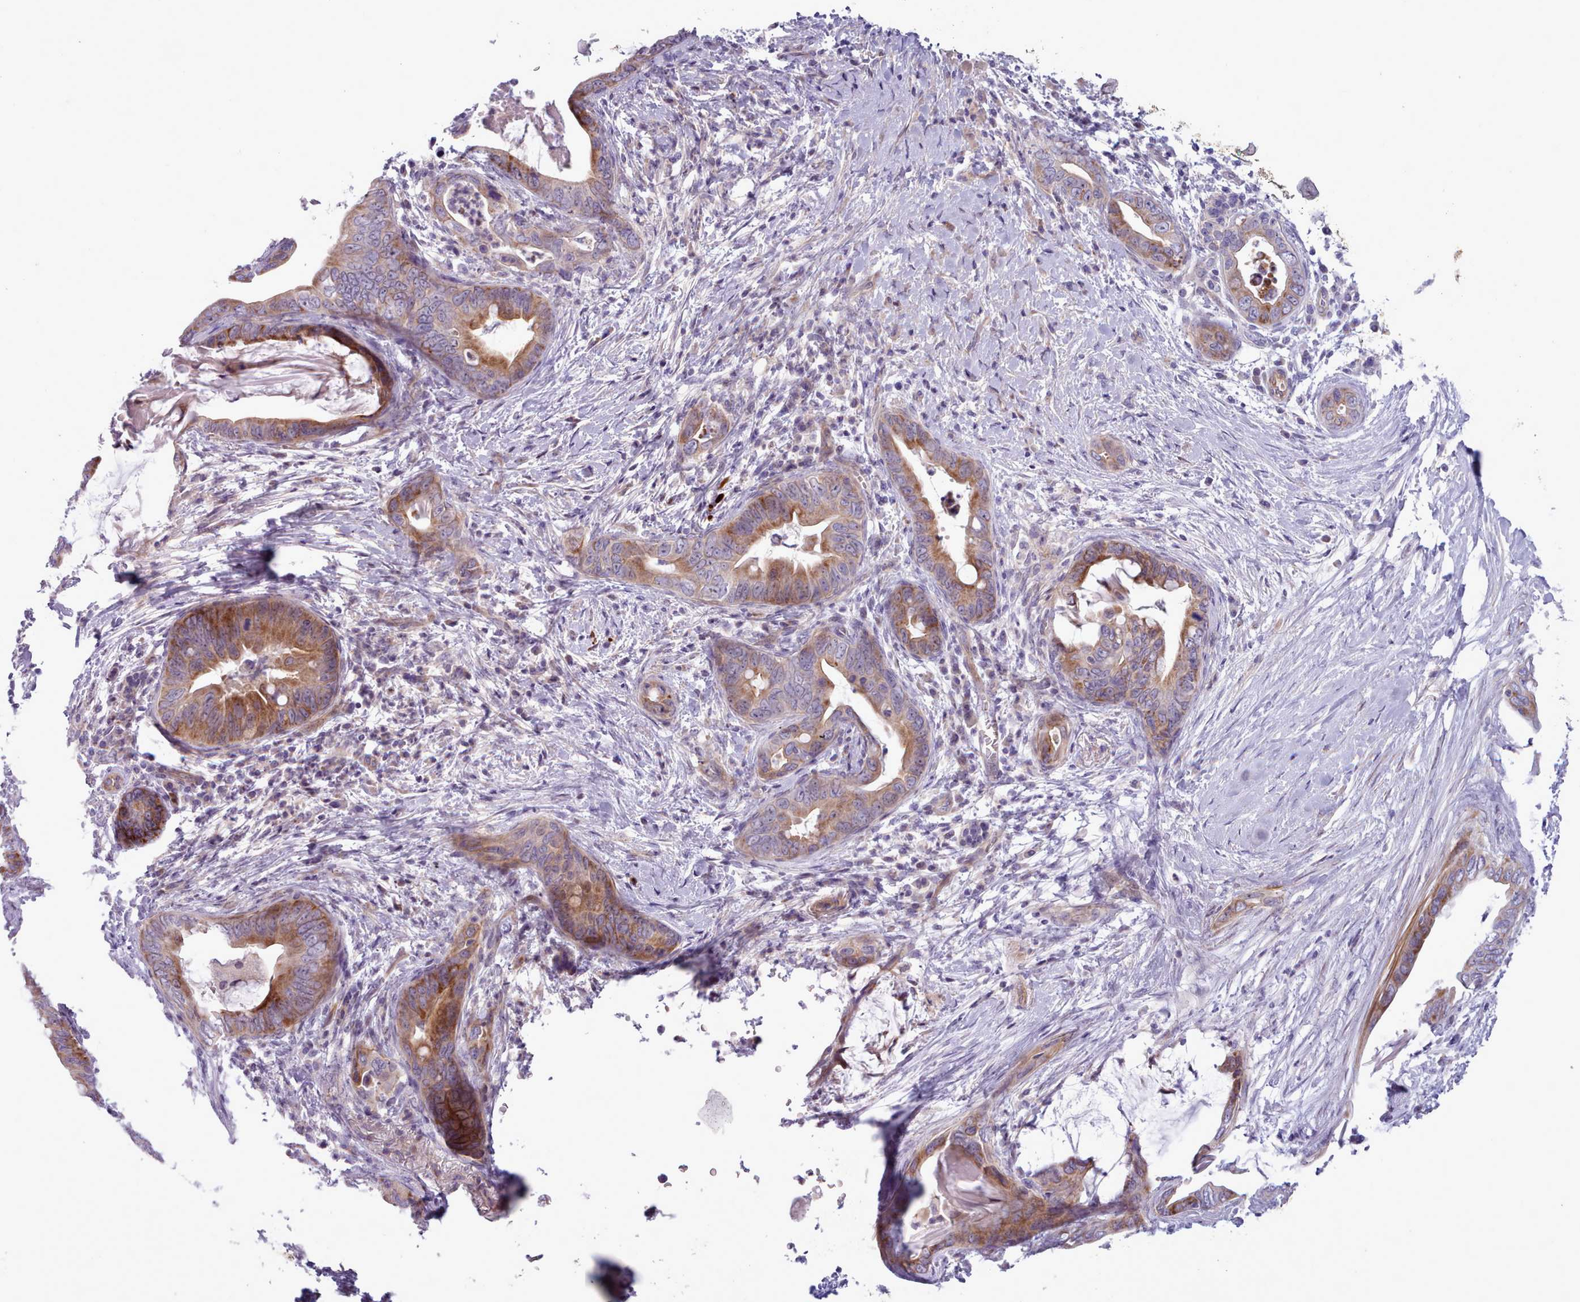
{"staining": {"intensity": "moderate", "quantity": ">75%", "location": "cytoplasmic/membranous"}, "tissue": "pancreatic cancer", "cell_type": "Tumor cells", "image_type": "cancer", "snomed": [{"axis": "morphology", "description": "Adenocarcinoma, NOS"}, {"axis": "topography", "description": "Pancreas"}], "caption": "DAB immunohistochemical staining of human adenocarcinoma (pancreatic) shows moderate cytoplasmic/membranous protein positivity in approximately >75% of tumor cells. (DAB = brown stain, brightfield microscopy at high magnification).", "gene": "TENT4B", "patient": {"sex": "male", "age": 75}}